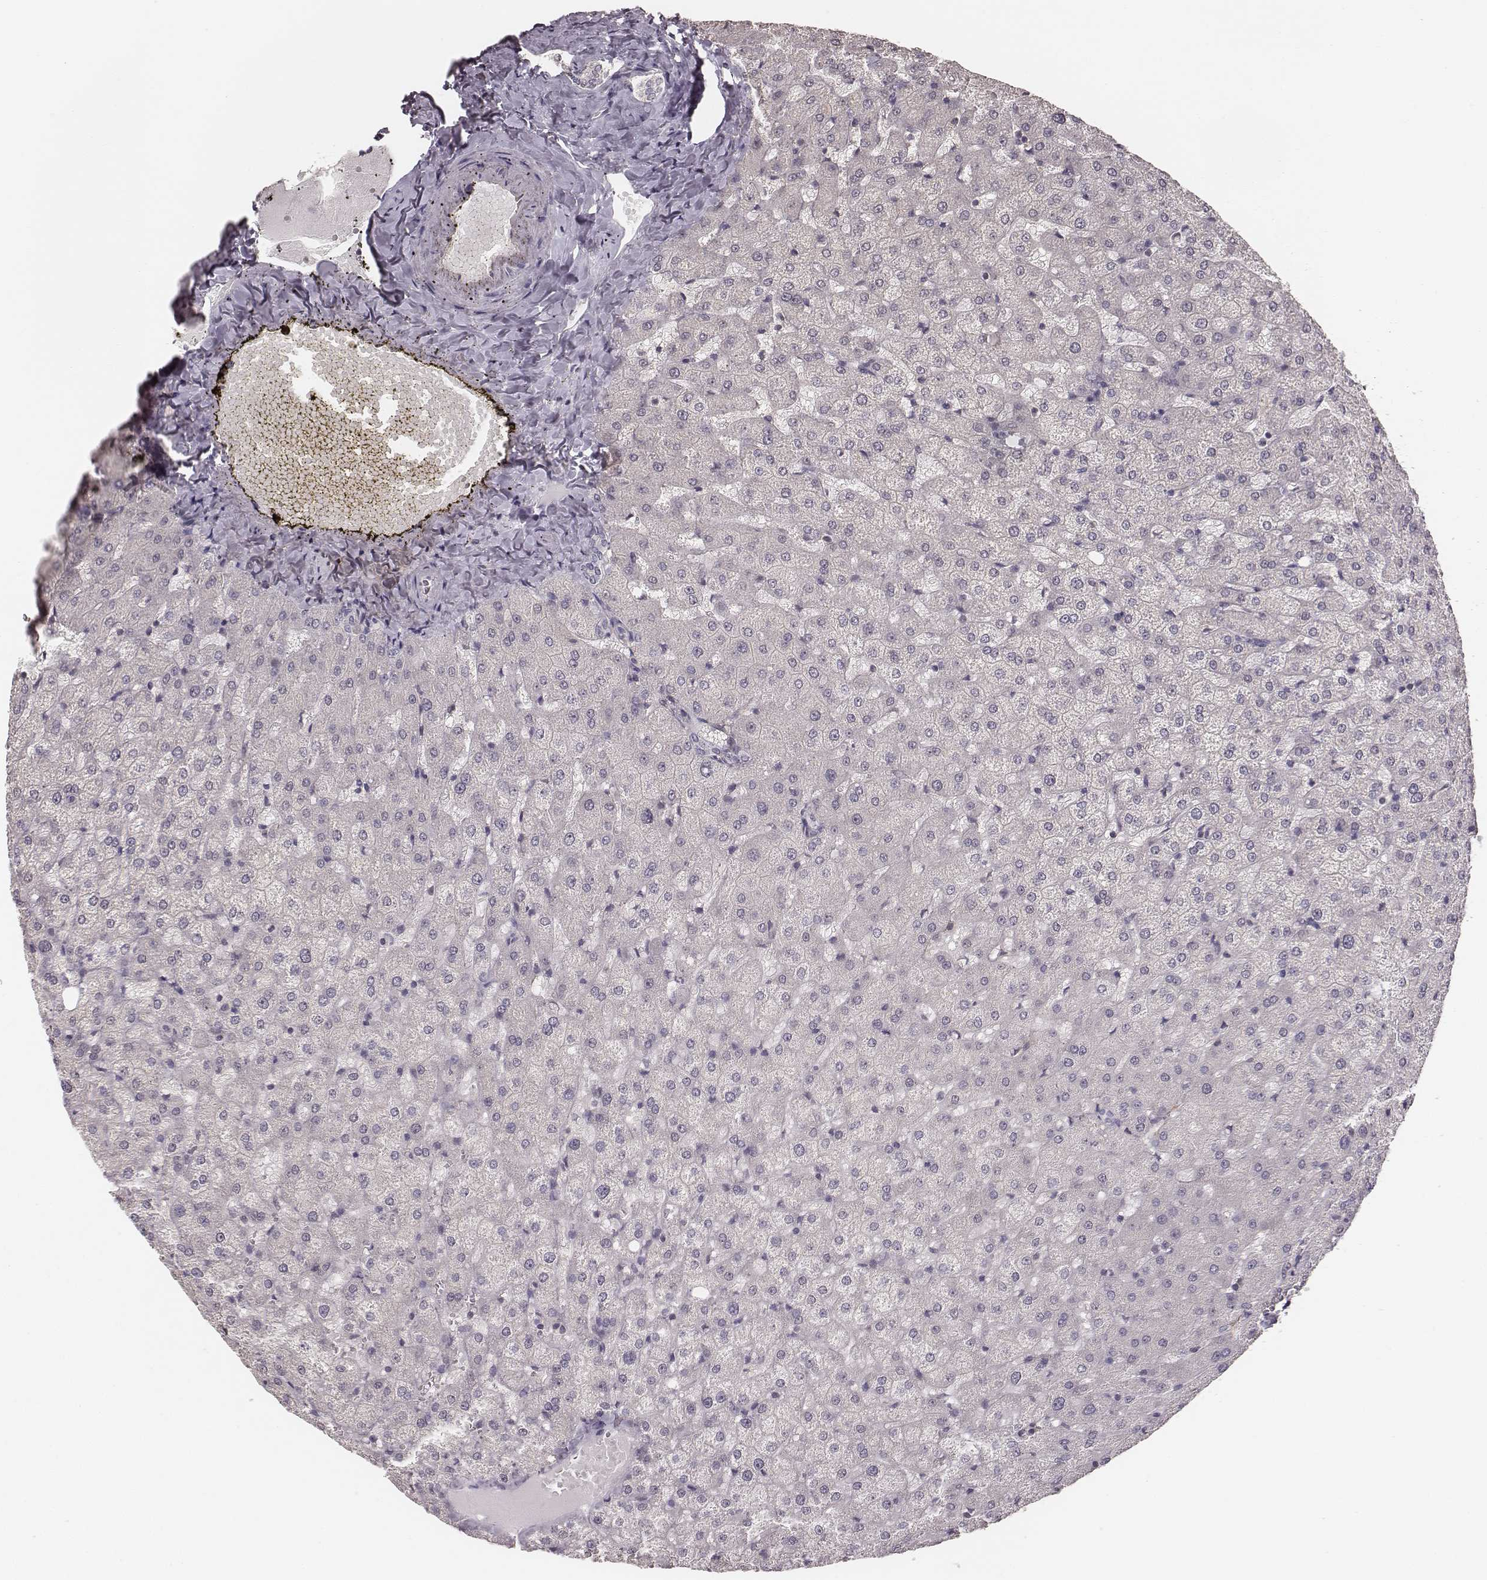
{"staining": {"intensity": "negative", "quantity": "none", "location": "none"}, "tissue": "liver", "cell_type": "Cholangiocytes", "image_type": "normal", "snomed": [{"axis": "morphology", "description": "Normal tissue, NOS"}, {"axis": "topography", "description": "Liver"}], "caption": "An image of liver stained for a protein shows no brown staining in cholangiocytes.", "gene": "LY6K", "patient": {"sex": "female", "age": 50}}